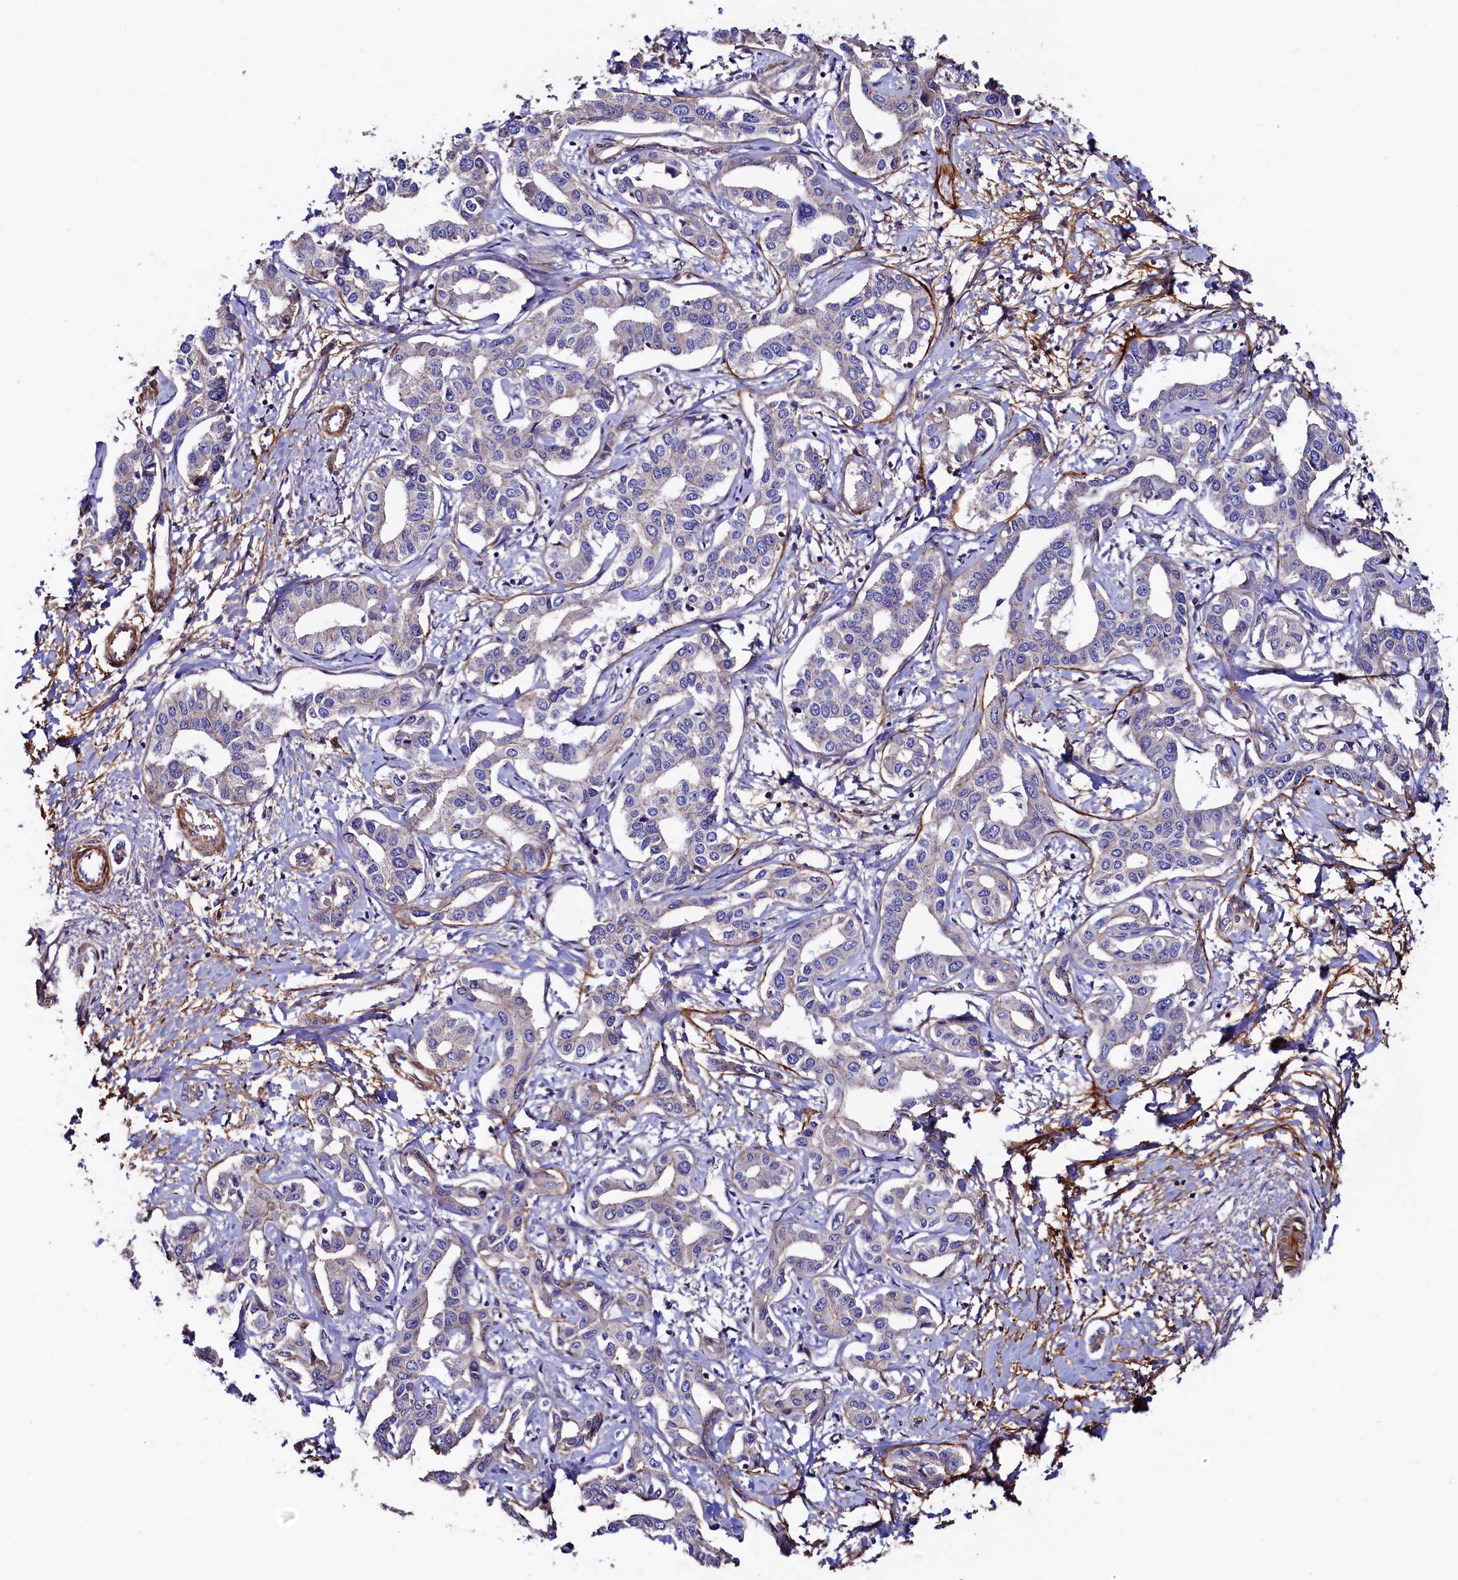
{"staining": {"intensity": "negative", "quantity": "none", "location": "none"}, "tissue": "liver cancer", "cell_type": "Tumor cells", "image_type": "cancer", "snomed": [{"axis": "morphology", "description": "Cholangiocarcinoma"}, {"axis": "topography", "description": "Liver"}], "caption": "A high-resolution photomicrograph shows immunohistochemistry (IHC) staining of liver cancer (cholangiocarcinoma), which displays no significant staining in tumor cells.", "gene": "DUOXA1", "patient": {"sex": "male", "age": 59}}